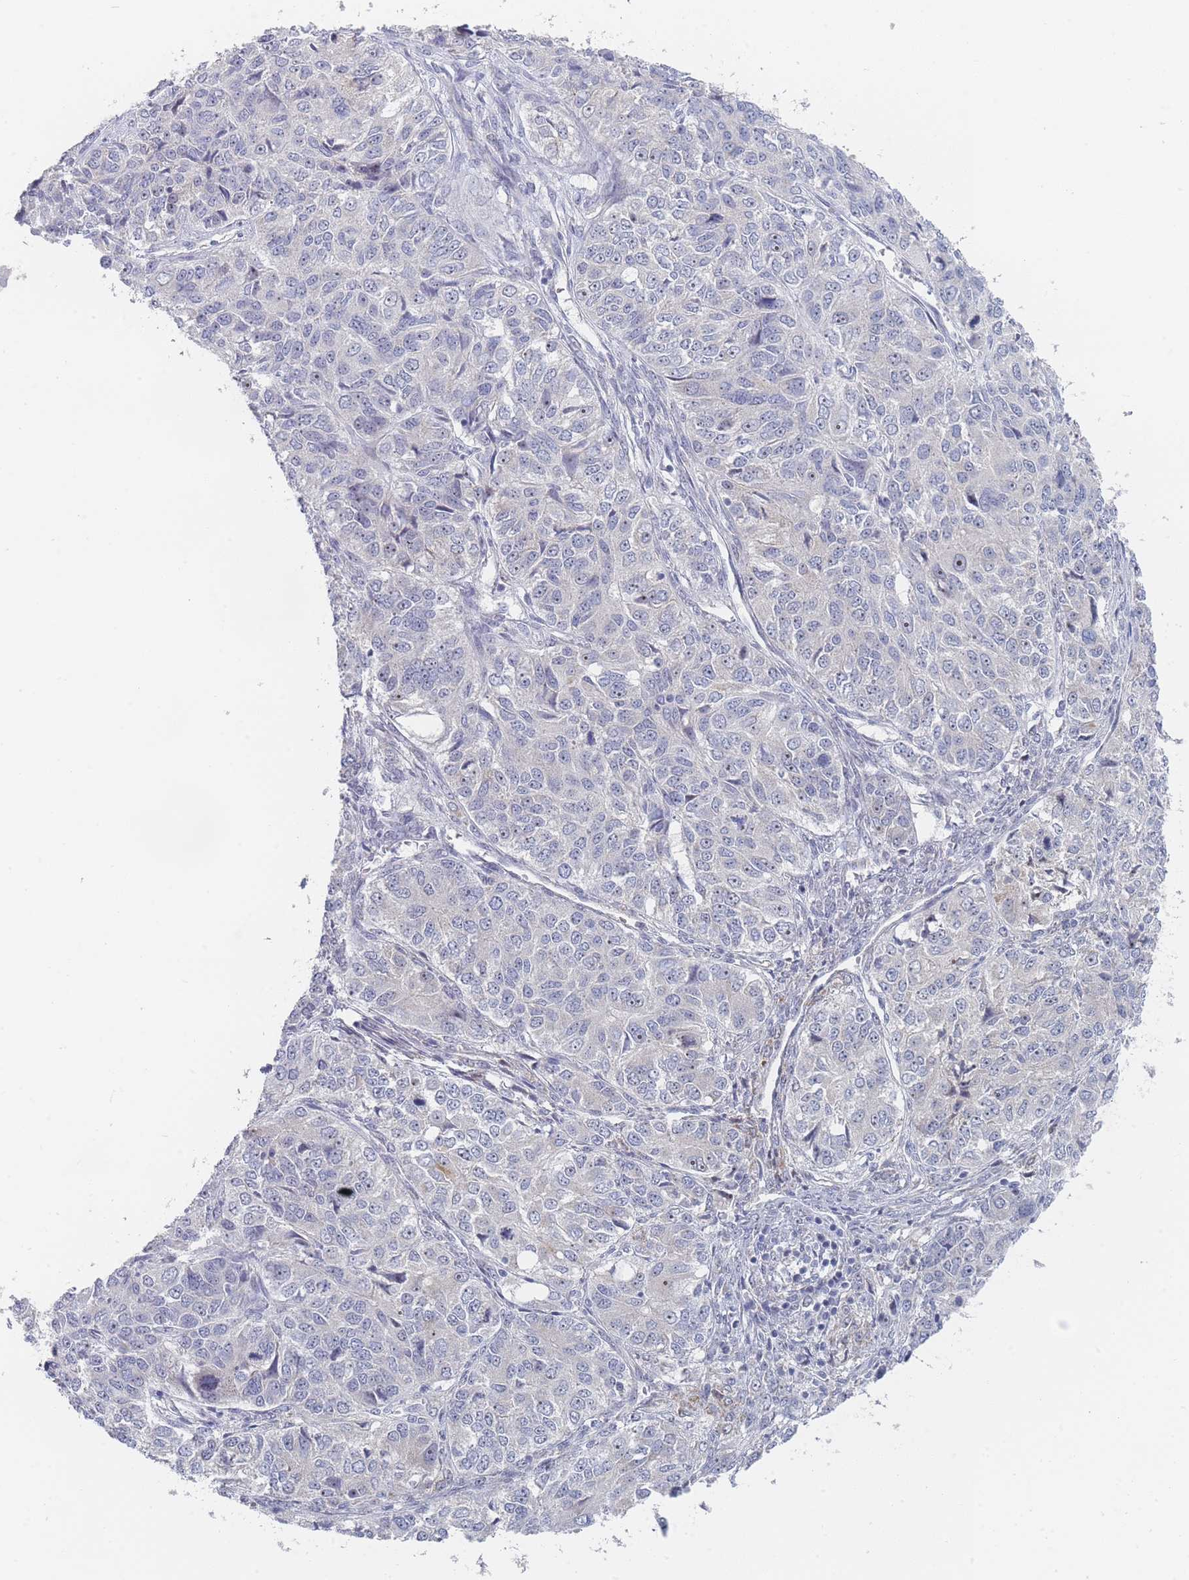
{"staining": {"intensity": "negative", "quantity": "none", "location": "none"}, "tissue": "ovarian cancer", "cell_type": "Tumor cells", "image_type": "cancer", "snomed": [{"axis": "morphology", "description": "Carcinoma, endometroid"}, {"axis": "topography", "description": "Ovary"}], "caption": "This is a micrograph of IHC staining of endometroid carcinoma (ovarian), which shows no staining in tumor cells.", "gene": "RNF8", "patient": {"sex": "female", "age": 51}}